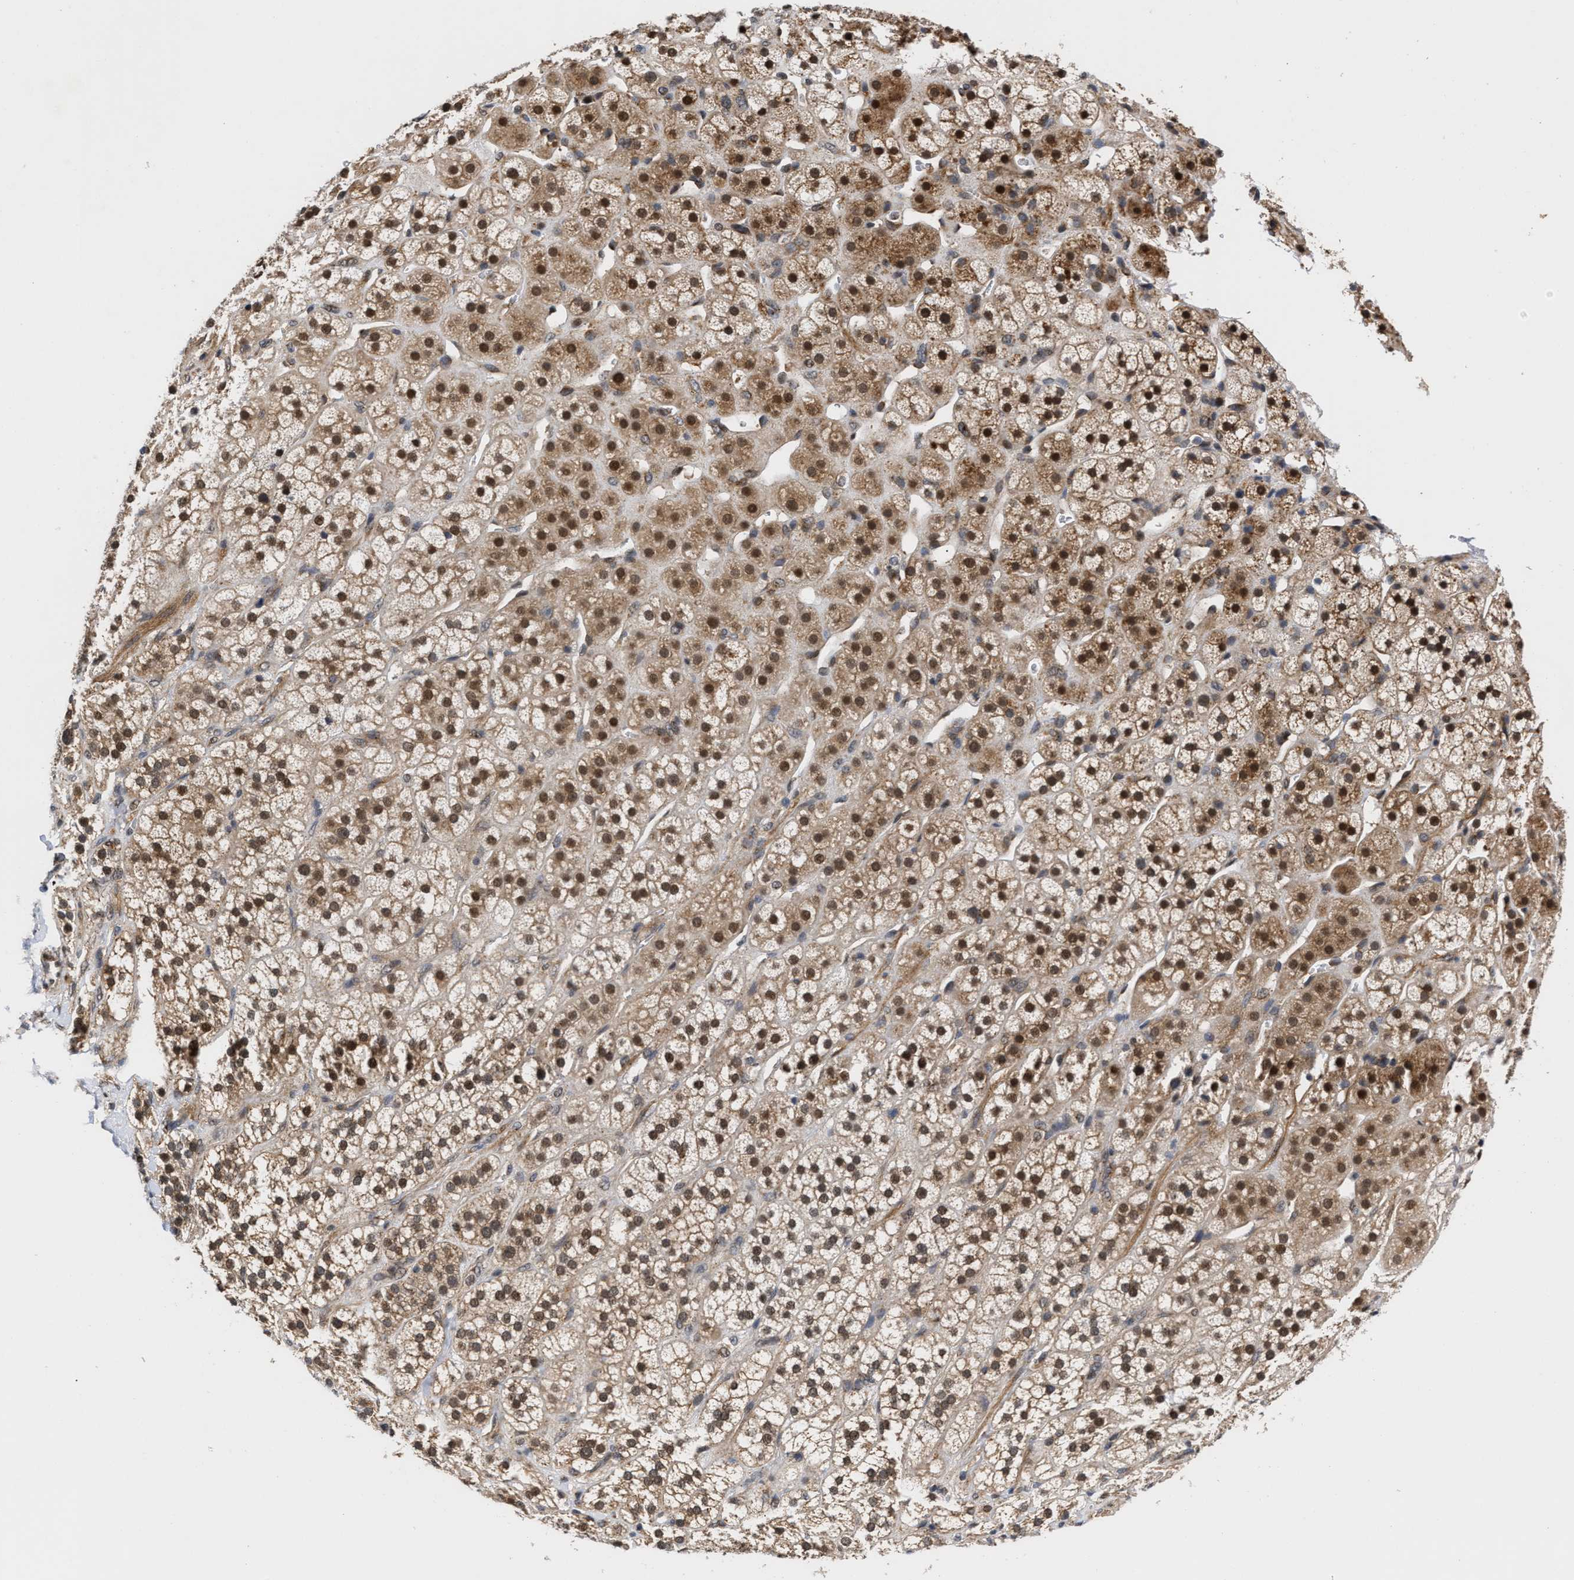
{"staining": {"intensity": "strong", "quantity": "25%-75%", "location": "cytoplasmic/membranous,nuclear"}, "tissue": "adrenal gland", "cell_type": "Glandular cells", "image_type": "normal", "snomed": [{"axis": "morphology", "description": "Normal tissue, NOS"}, {"axis": "topography", "description": "Adrenal gland"}], "caption": "Protein expression analysis of normal human adrenal gland reveals strong cytoplasmic/membranous,nuclear expression in approximately 25%-75% of glandular cells. (DAB (3,3'-diaminobenzidine) IHC with brightfield microscopy, high magnification).", "gene": "CLIP2", "patient": {"sex": "male", "age": 56}}